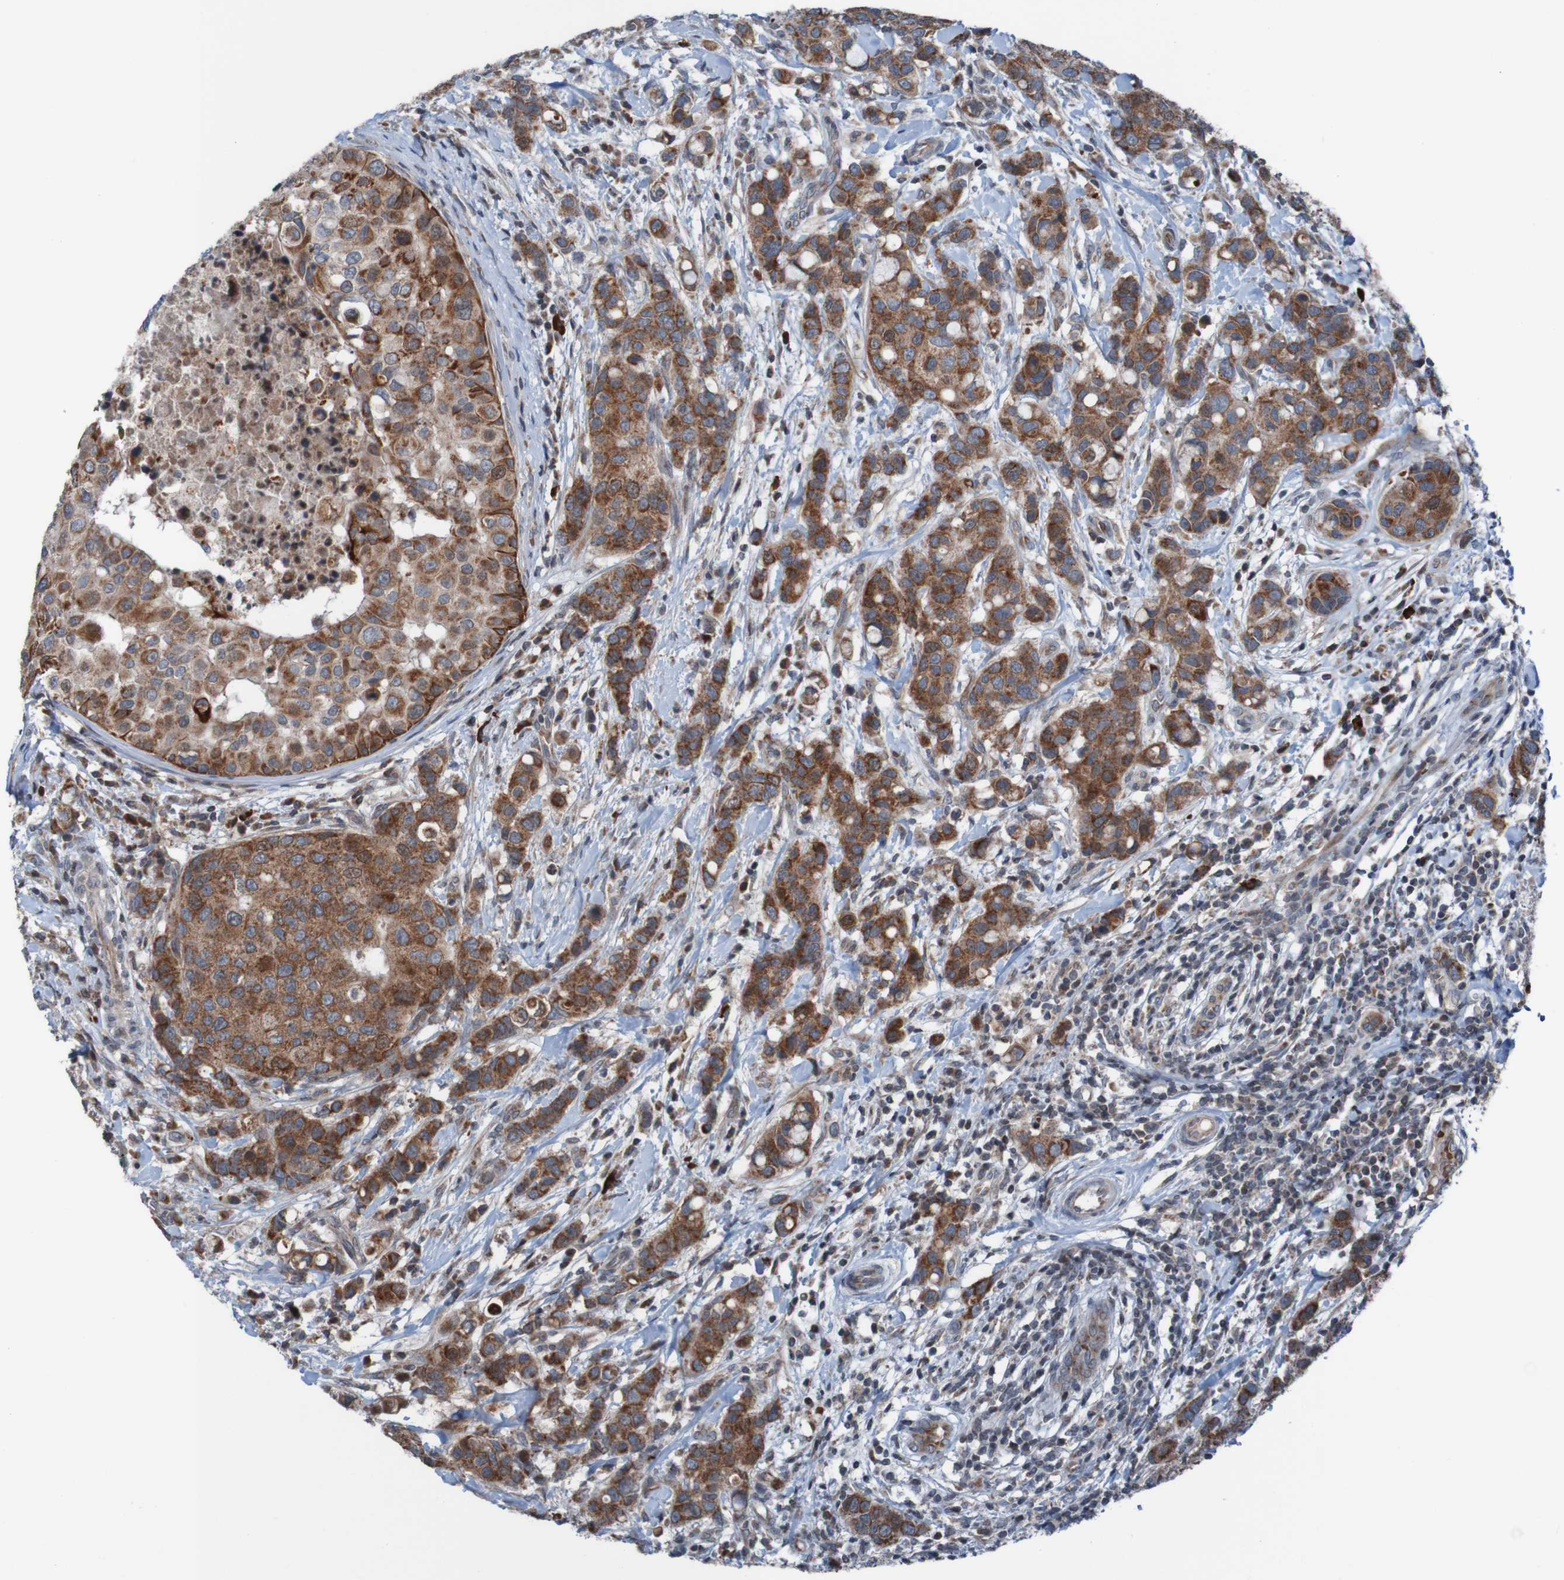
{"staining": {"intensity": "moderate", "quantity": ">75%", "location": "cytoplasmic/membranous"}, "tissue": "breast cancer", "cell_type": "Tumor cells", "image_type": "cancer", "snomed": [{"axis": "morphology", "description": "Duct carcinoma"}, {"axis": "topography", "description": "Breast"}], "caption": "High-power microscopy captured an immunohistochemistry histopathology image of invasive ductal carcinoma (breast), revealing moderate cytoplasmic/membranous positivity in about >75% of tumor cells. Nuclei are stained in blue.", "gene": "UNG", "patient": {"sex": "female", "age": 27}}